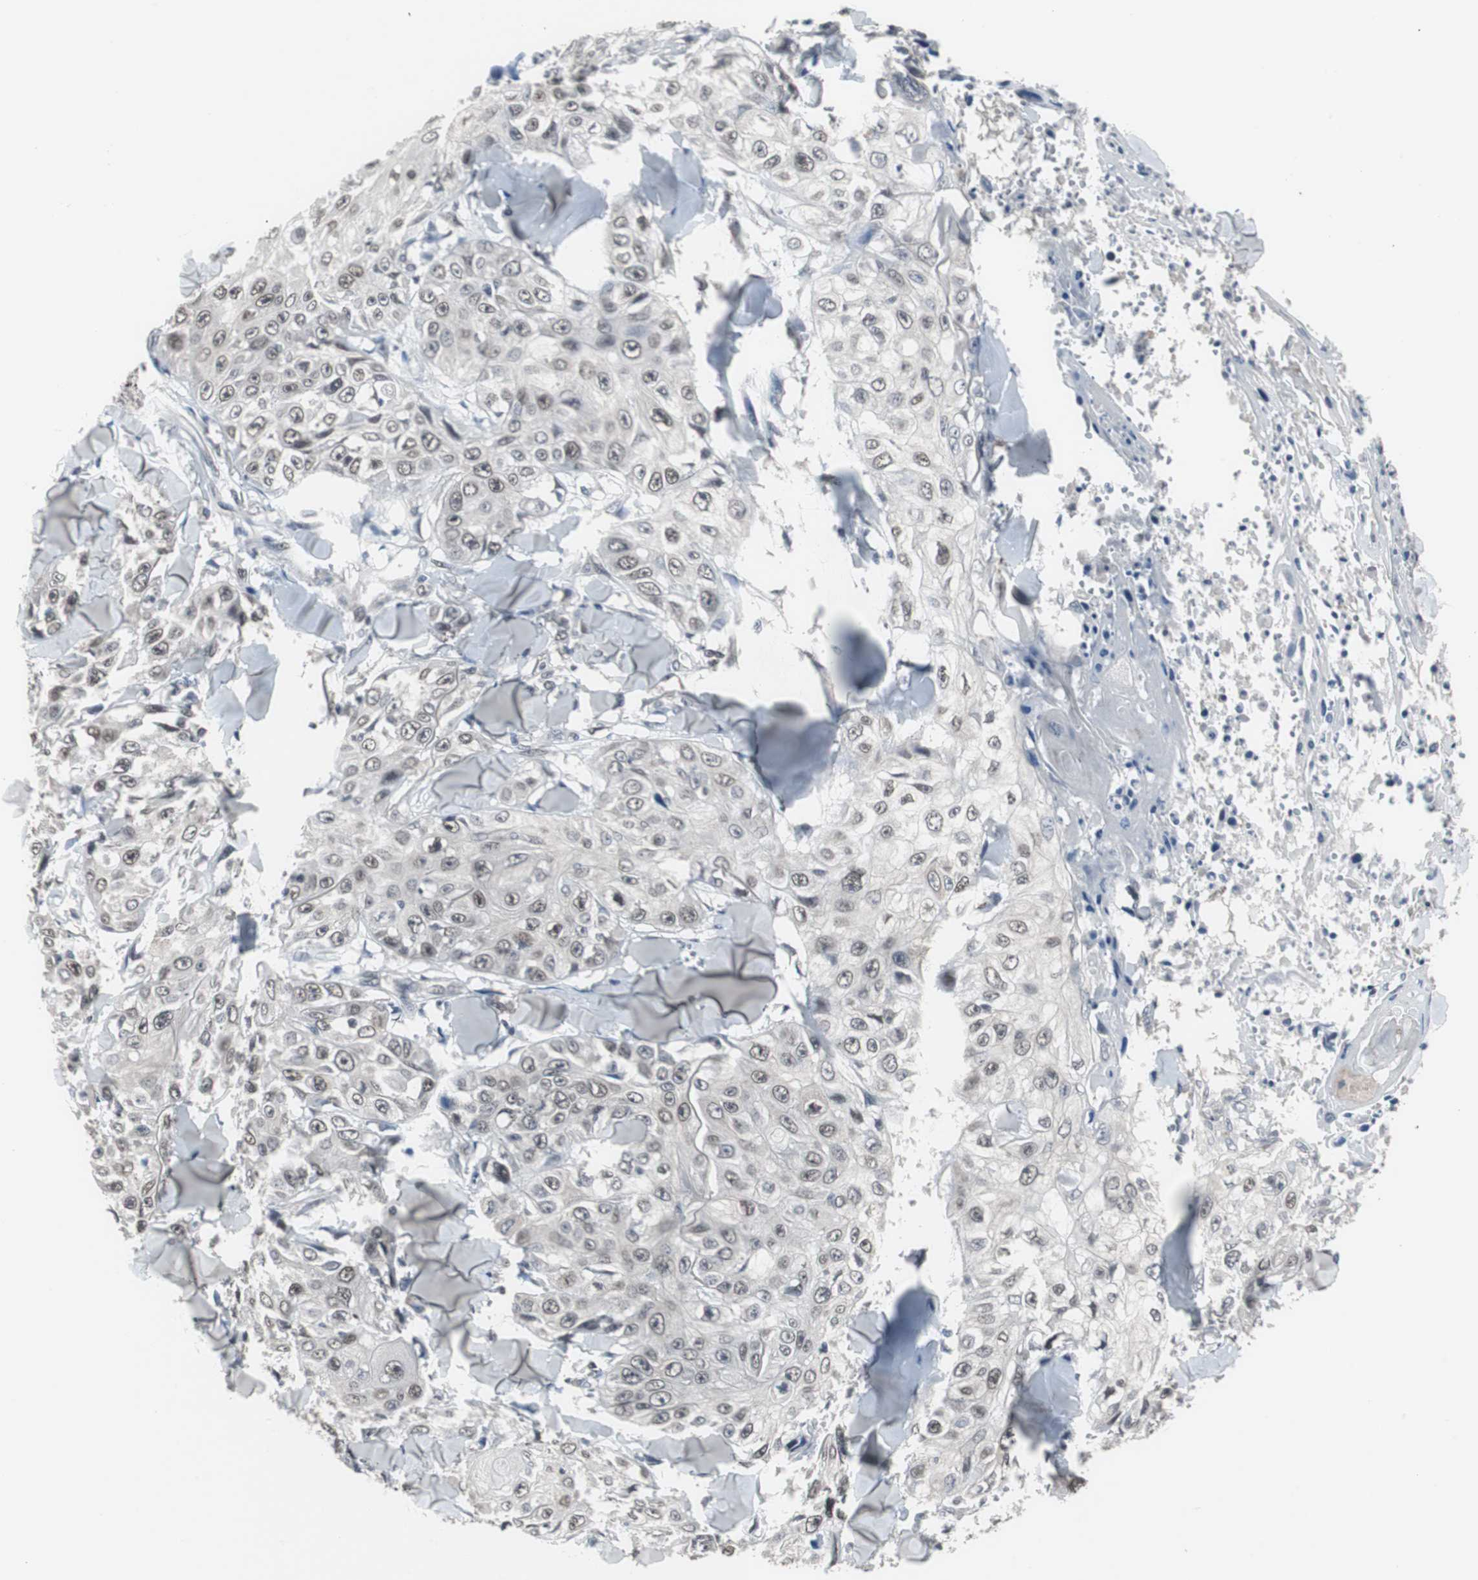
{"staining": {"intensity": "weak", "quantity": ">75%", "location": "nuclear"}, "tissue": "skin cancer", "cell_type": "Tumor cells", "image_type": "cancer", "snomed": [{"axis": "morphology", "description": "Squamous cell carcinoma, NOS"}, {"axis": "topography", "description": "Skin"}], "caption": "High-power microscopy captured an immunohistochemistry histopathology image of squamous cell carcinoma (skin), revealing weak nuclear expression in approximately >75% of tumor cells.", "gene": "FOXP4", "patient": {"sex": "male", "age": 86}}